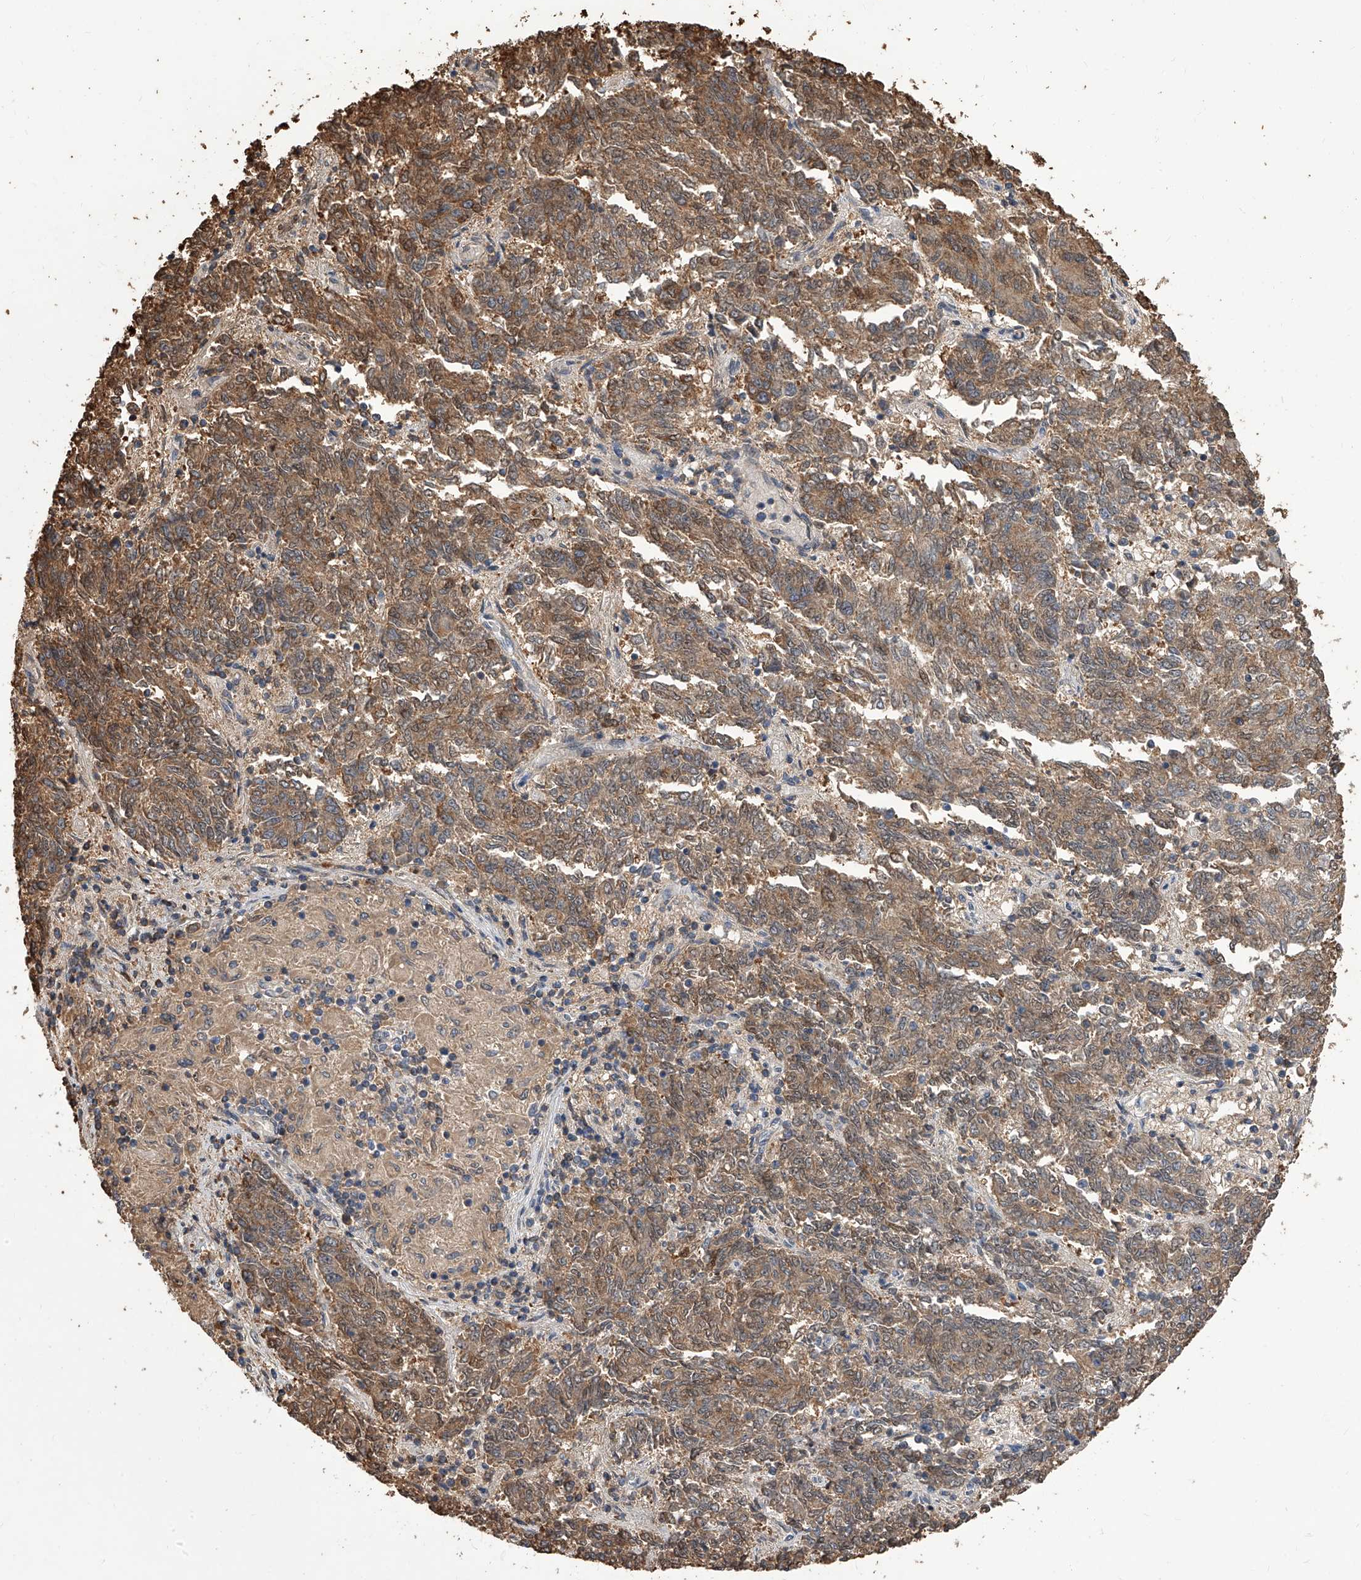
{"staining": {"intensity": "moderate", "quantity": ">75%", "location": "cytoplasmic/membranous"}, "tissue": "endometrial cancer", "cell_type": "Tumor cells", "image_type": "cancer", "snomed": [{"axis": "morphology", "description": "Adenocarcinoma, NOS"}, {"axis": "topography", "description": "Endometrium"}], "caption": "Adenocarcinoma (endometrial) tissue reveals moderate cytoplasmic/membranous positivity in approximately >75% of tumor cells", "gene": "GMDS", "patient": {"sex": "female", "age": 80}}